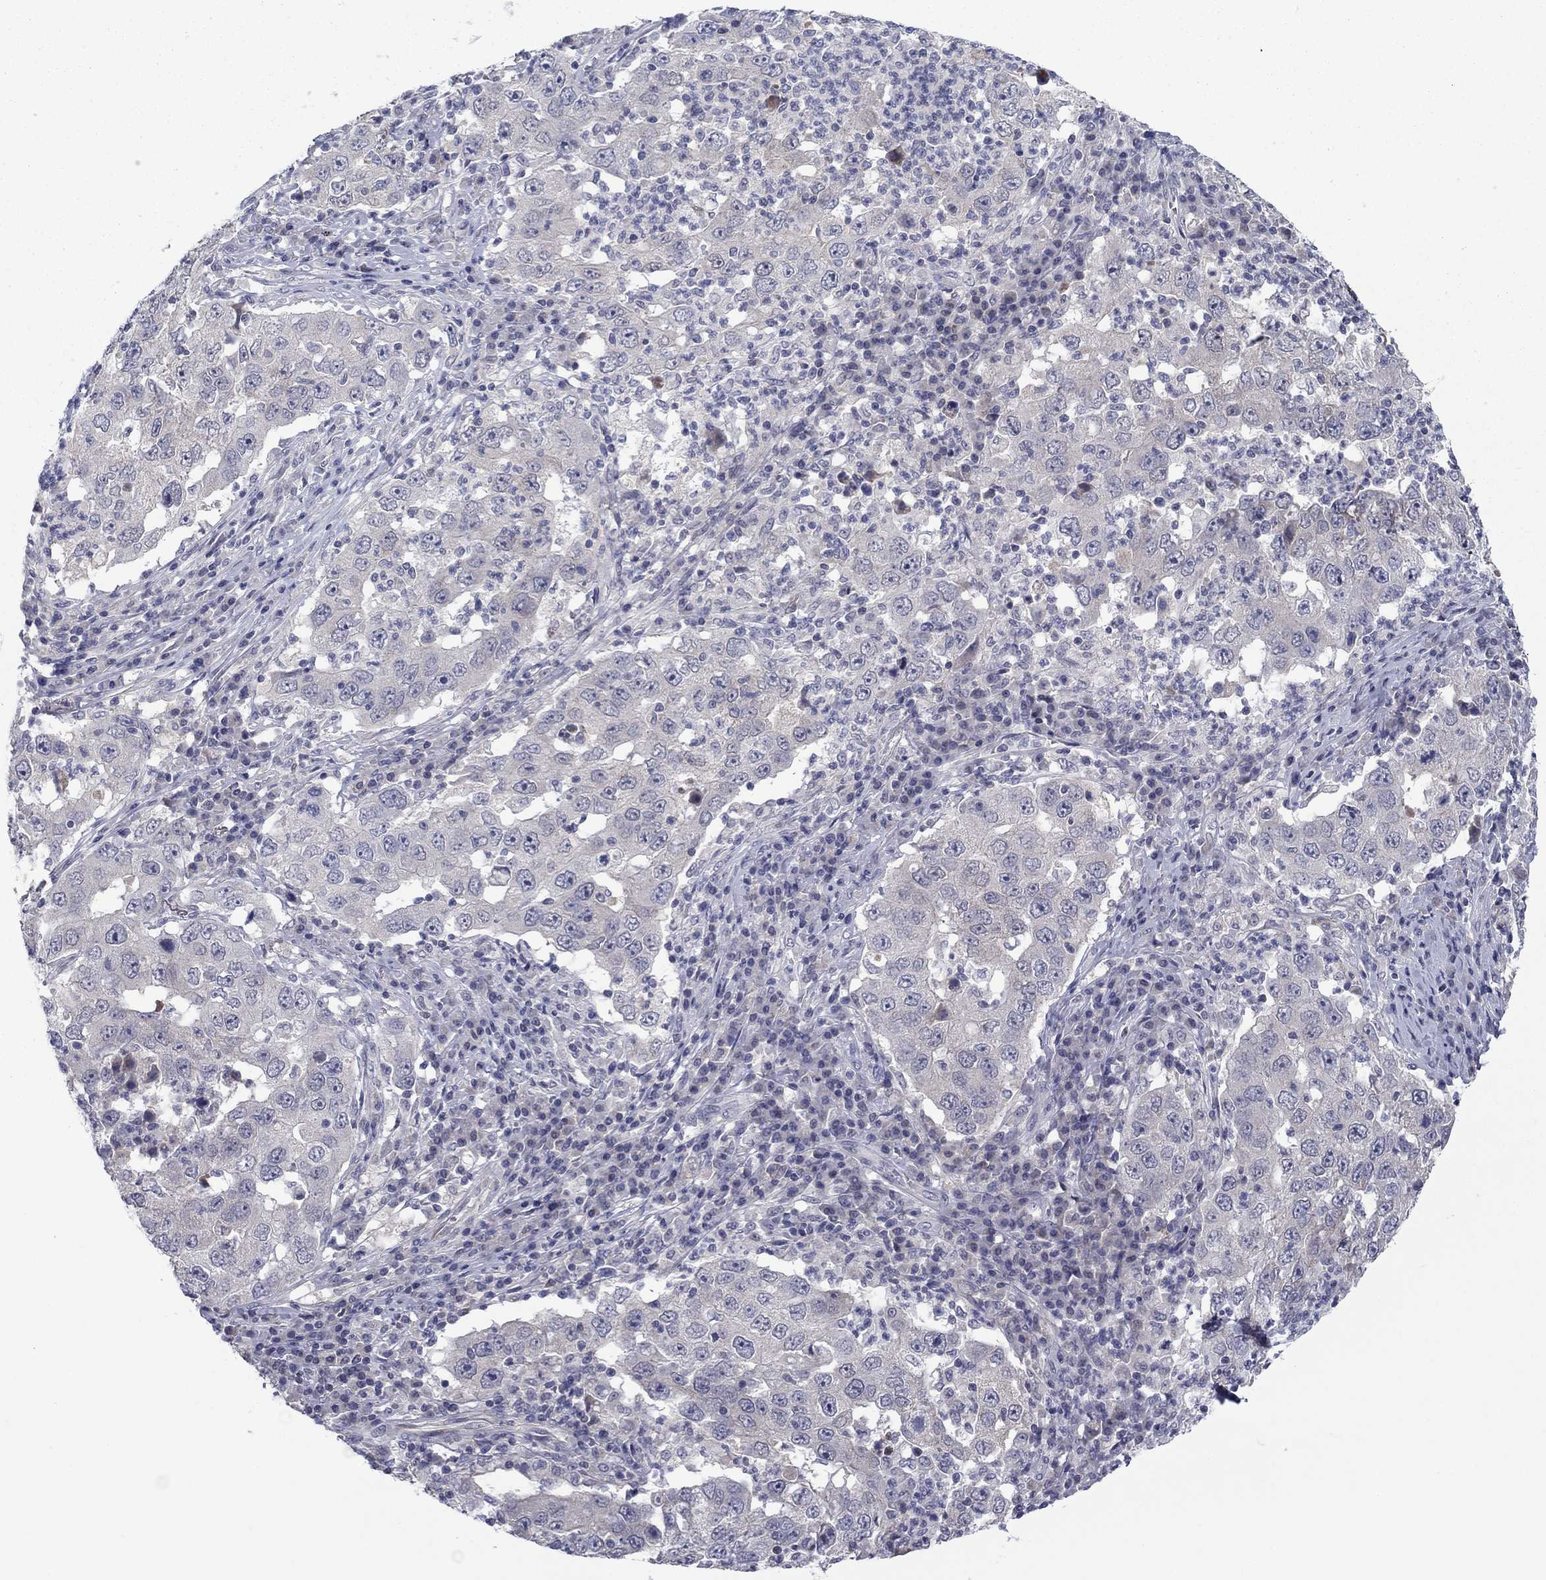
{"staining": {"intensity": "negative", "quantity": "none", "location": "none"}, "tissue": "lung cancer", "cell_type": "Tumor cells", "image_type": "cancer", "snomed": [{"axis": "morphology", "description": "Adenocarcinoma, NOS"}, {"axis": "topography", "description": "Lung"}], "caption": "The histopathology image exhibits no staining of tumor cells in lung cancer (adenocarcinoma).", "gene": "GRHPR", "patient": {"sex": "male", "age": 73}}